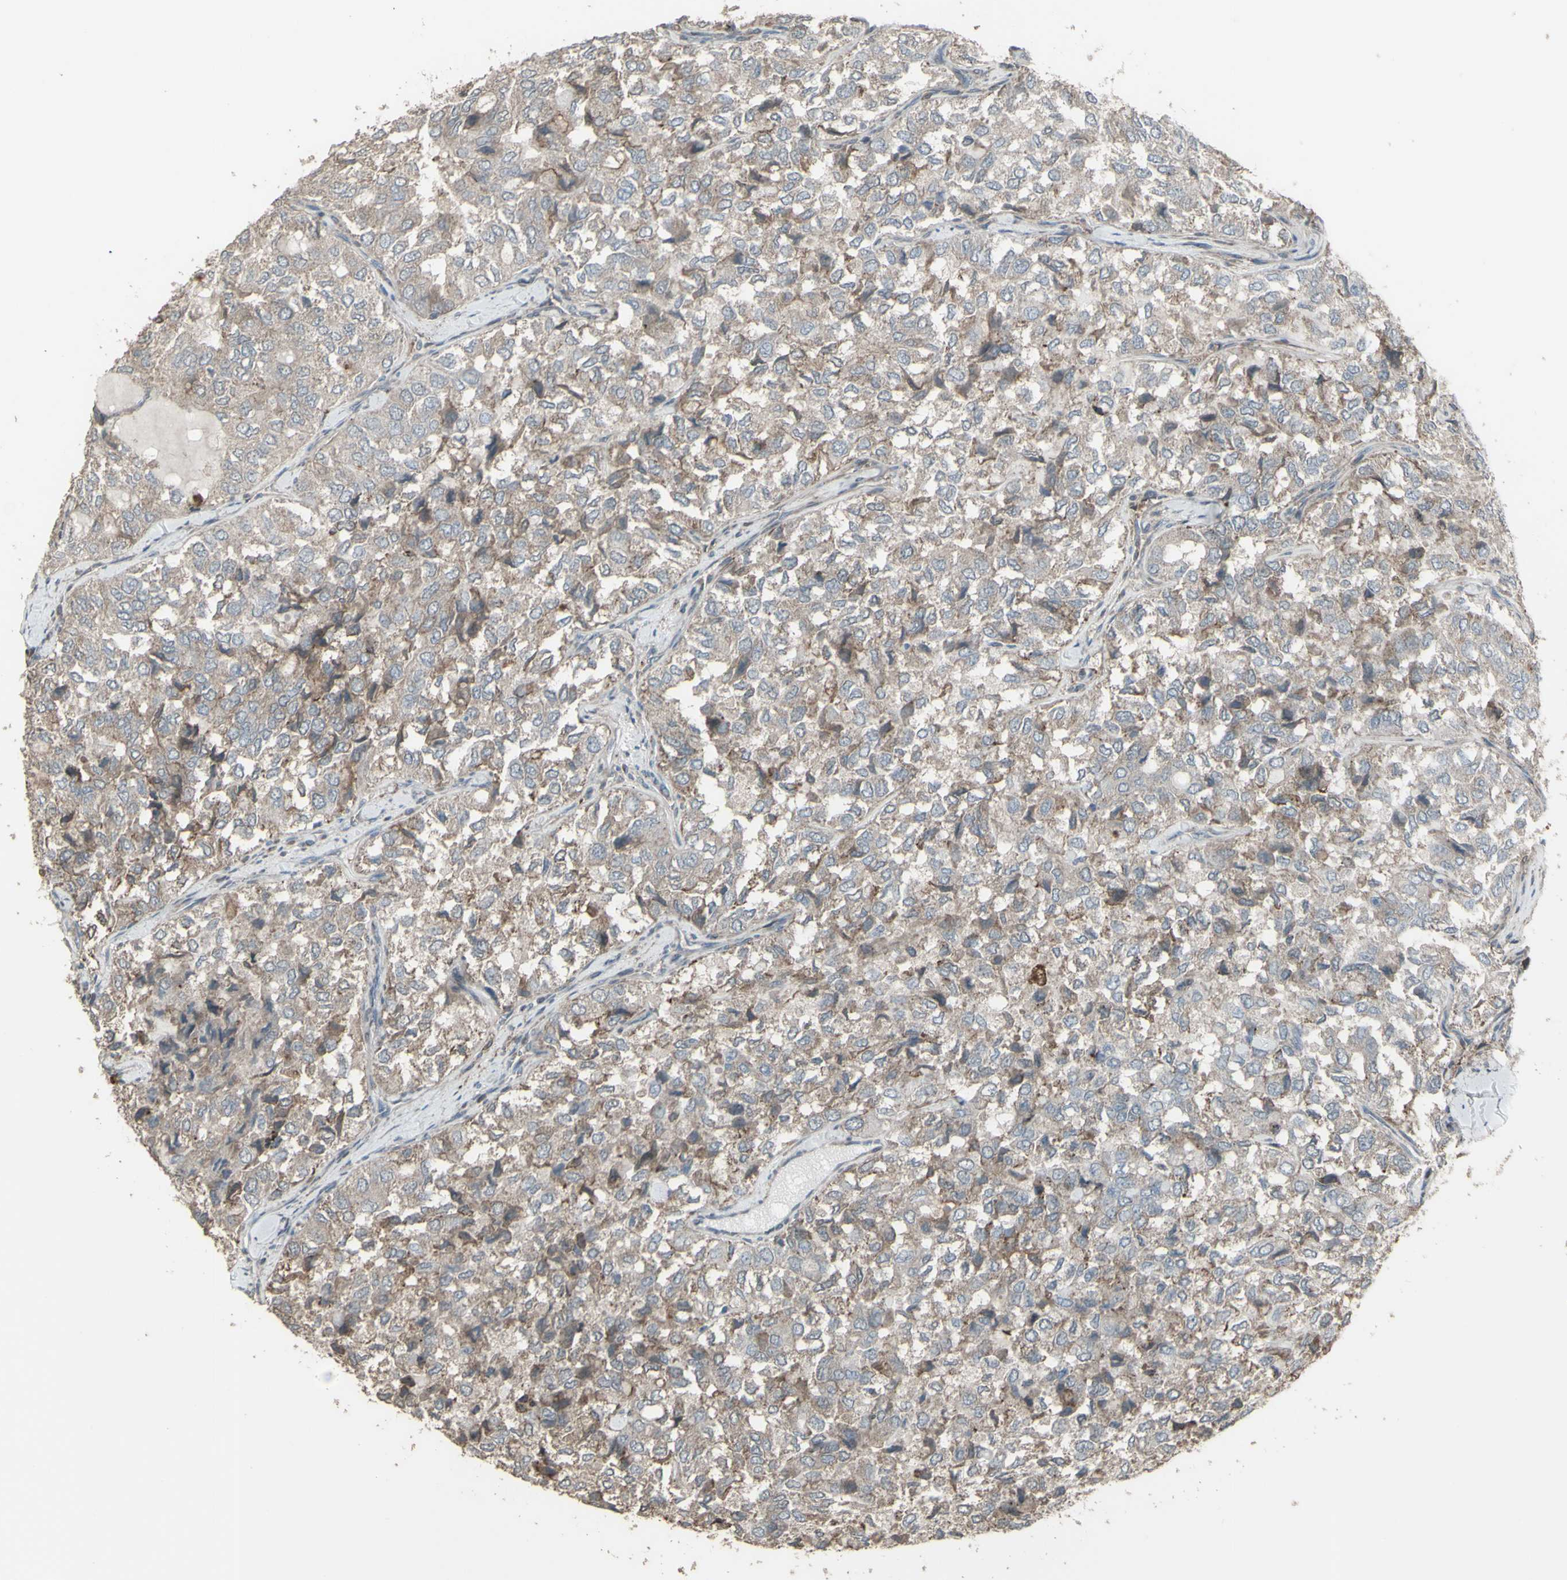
{"staining": {"intensity": "weak", "quantity": "25%-75%", "location": "cytoplasmic/membranous"}, "tissue": "thyroid cancer", "cell_type": "Tumor cells", "image_type": "cancer", "snomed": [{"axis": "morphology", "description": "Follicular adenoma carcinoma, NOS"}, {"axis": "topography", "description": "Thyroid gland"}], "caption": "IHC (DAB) staining of human follicular adenoma carcinoma (thyroid) shows weak cytoplasmic/membranous protein expression in approximately 25%-75% of tumor cells.", "gene": "SMO", "patient": {"sex": "male", "age": 75}}